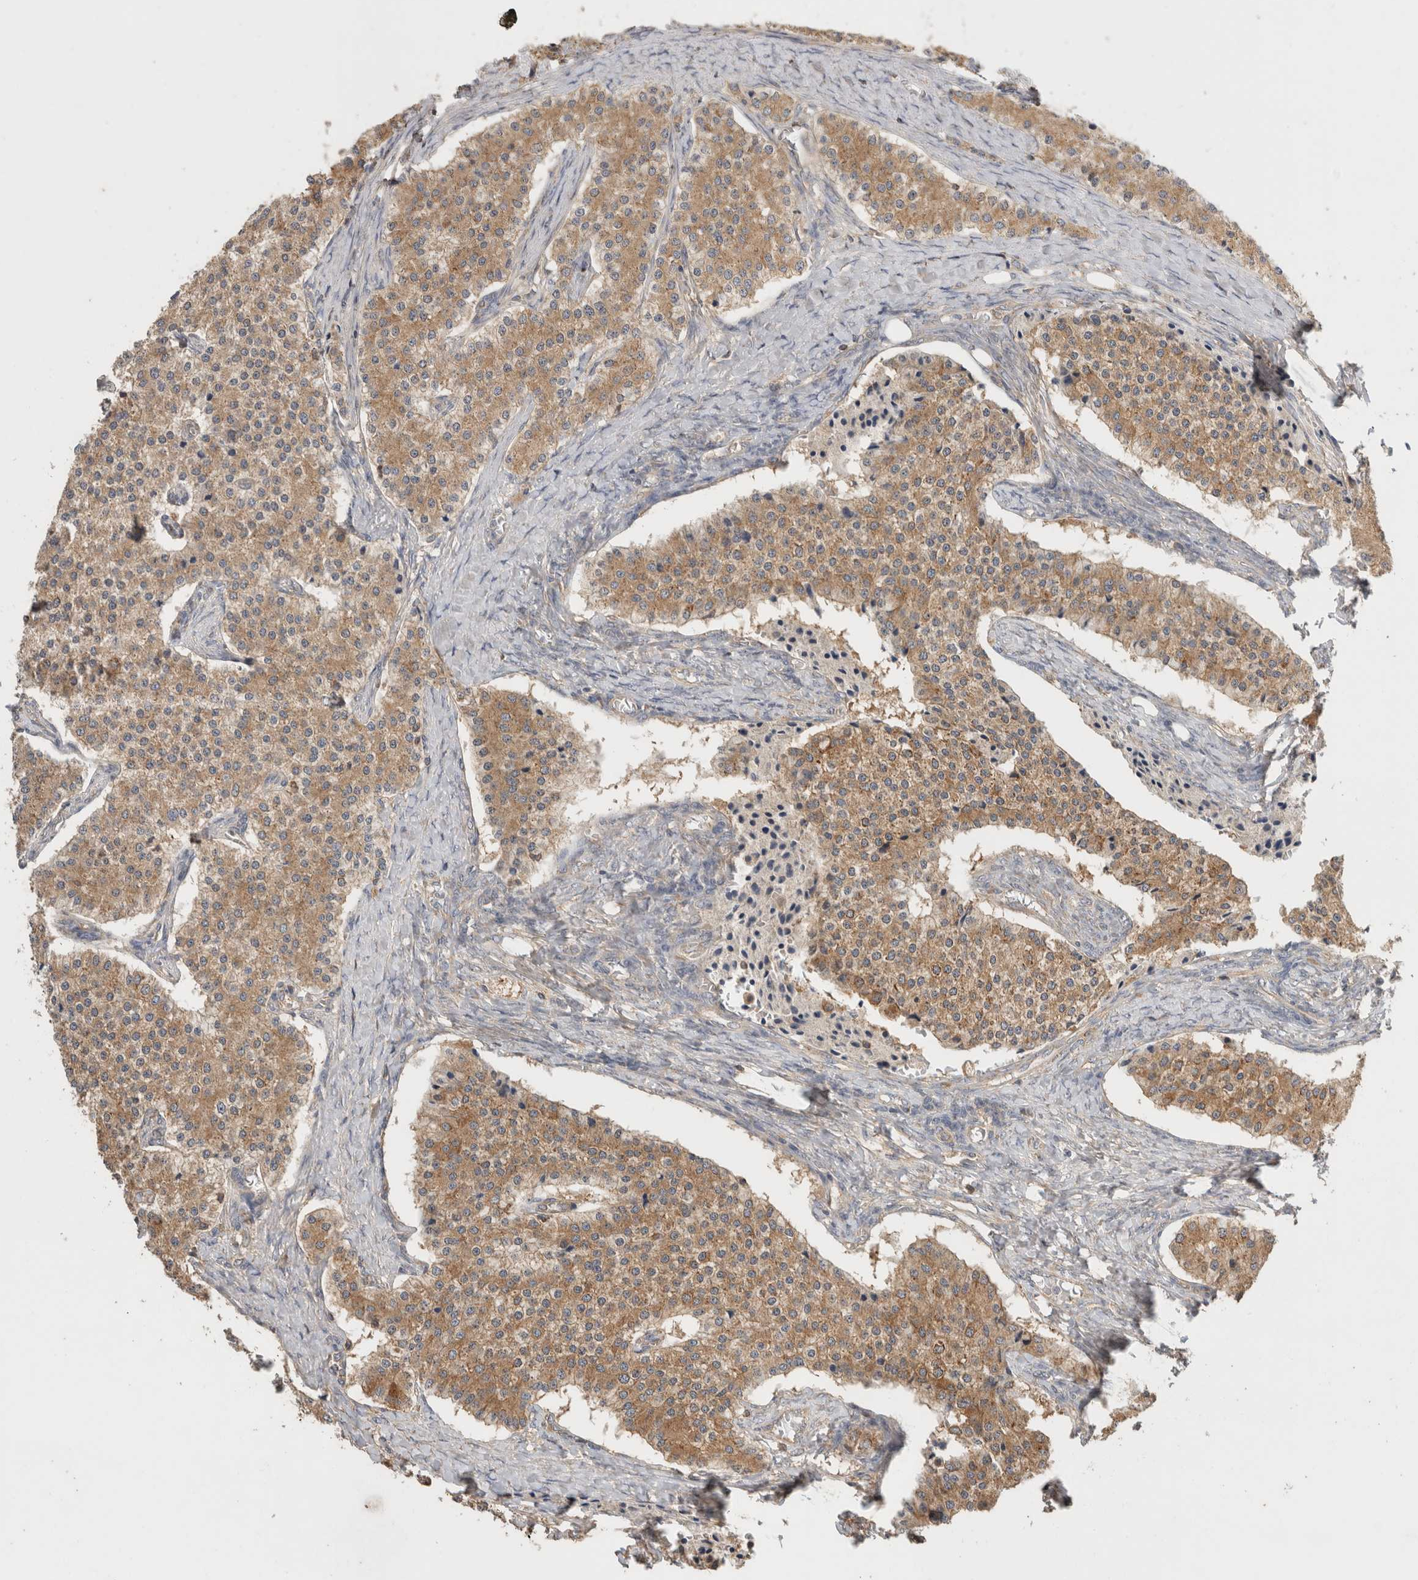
{"staining": {"intensity": "moderate", "quantity": ">75%", "location": "cytoplasmic/membranous"}, "tissue": "carcinoid", "cell_type": "Tumor cells", "image_type": "cancer", "snomed": [{"axis": "morphology", "description": "Carcinoid, malignant, NOS"}, {"axis": "topography", "description": "Colon"}], "caption": "Brown immunohistochemical staining in human malignant carcinoid reveals moderate cytoplasmic/membranous expression in approximately >75% of tumor cells.", "gene": "EIF4G3", "patient": {"sex": "female", "age": 52}}